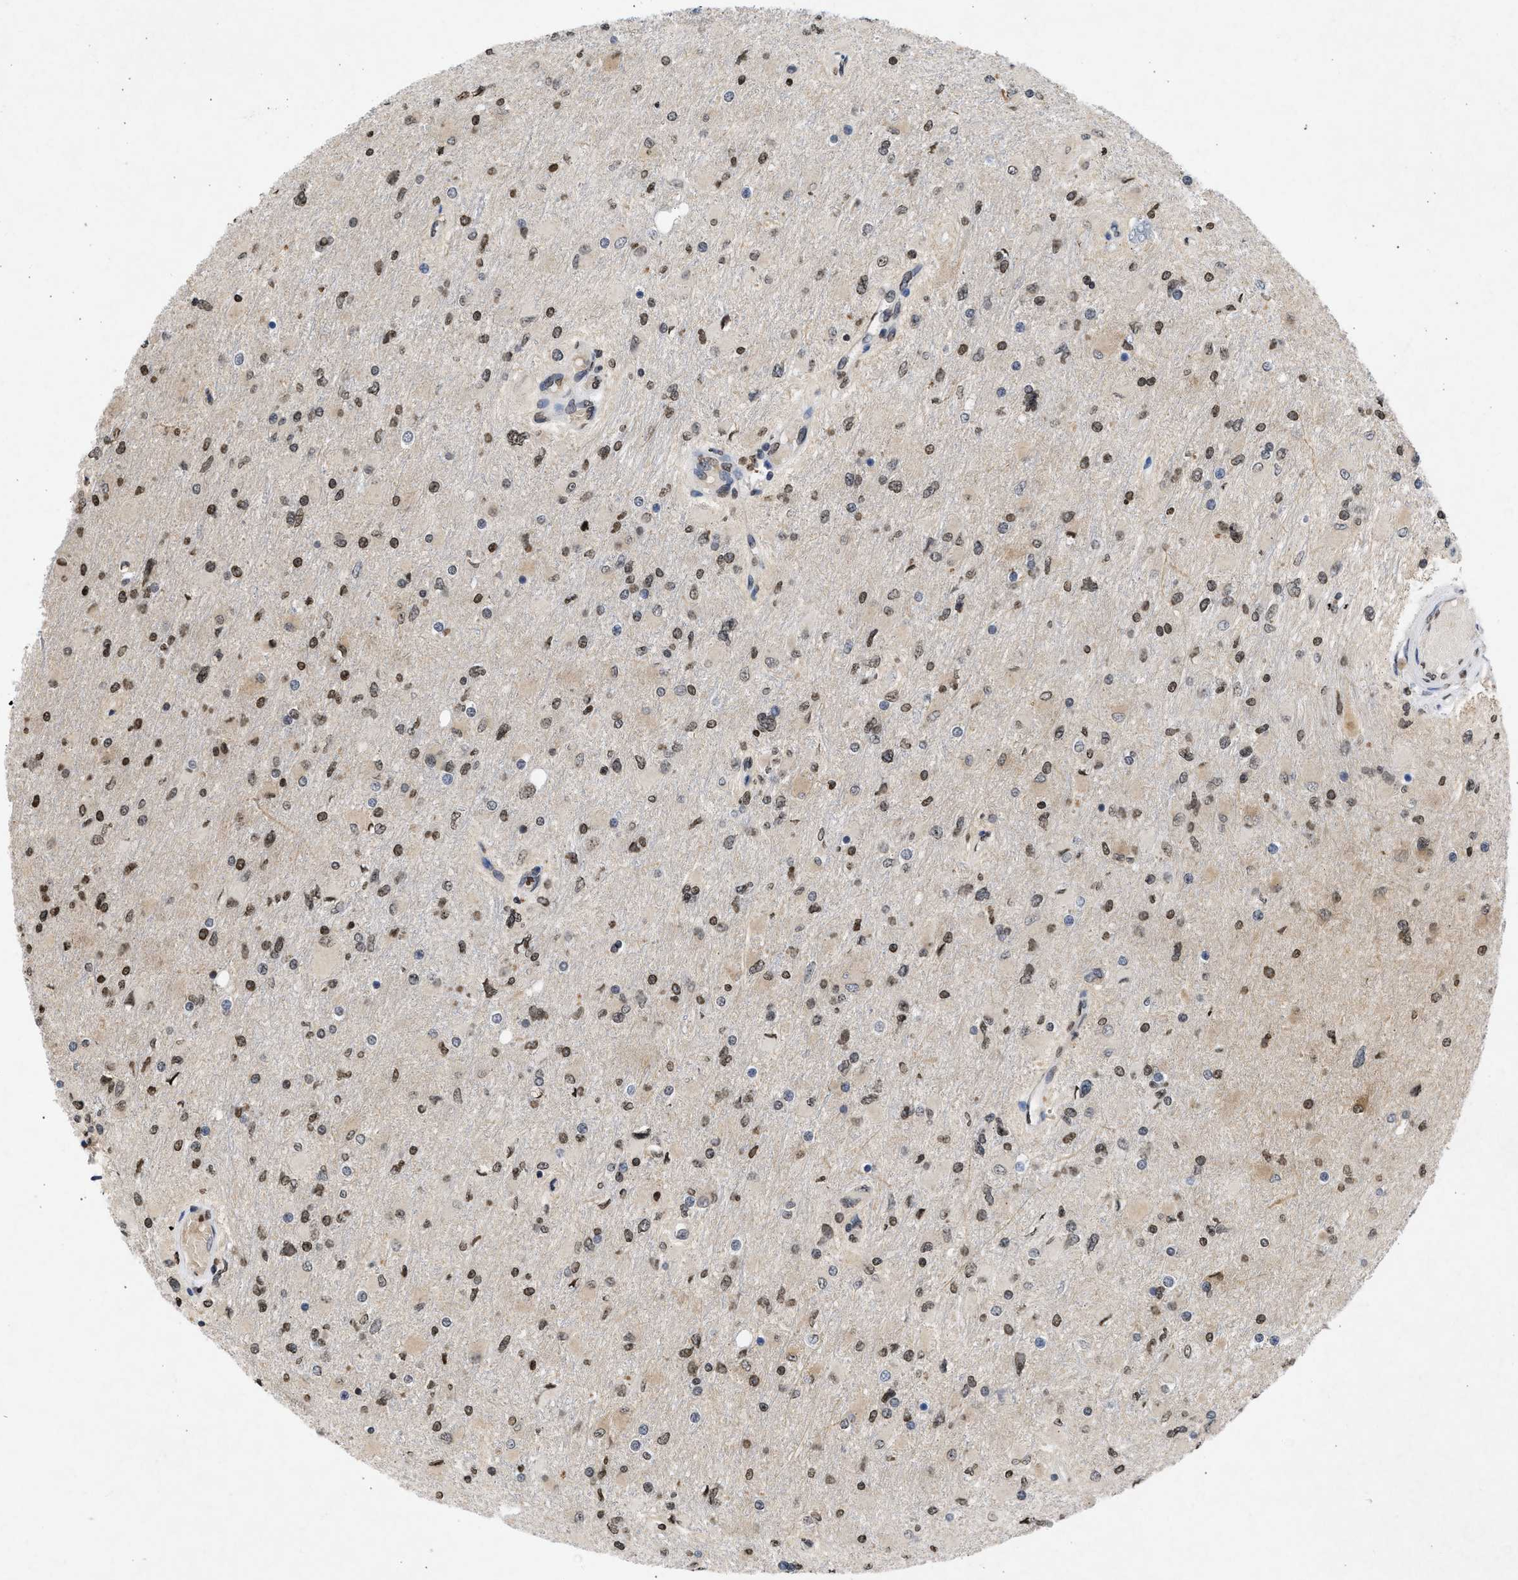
{"staining": {"intensity": "moderate", "quantity": "25%-75%", "location": "nuclear"}, "tissue": "glioma", "cell_type": "Tumor cells", "image_type": "cancer", "snomed": [{"axis": "morphology", "description": "Glioma, malignant, High grade"}, {"axis": "topography", "description": "Cerebral cortex"}], "caption": "The histopathology image reveals immunohistochemical staining of glioma. There is moderate nuclear expression is seen in about 25%-75% of tumor cells.", "gene": "NUP35", "patient": {"sex": "female", "age": 36}}